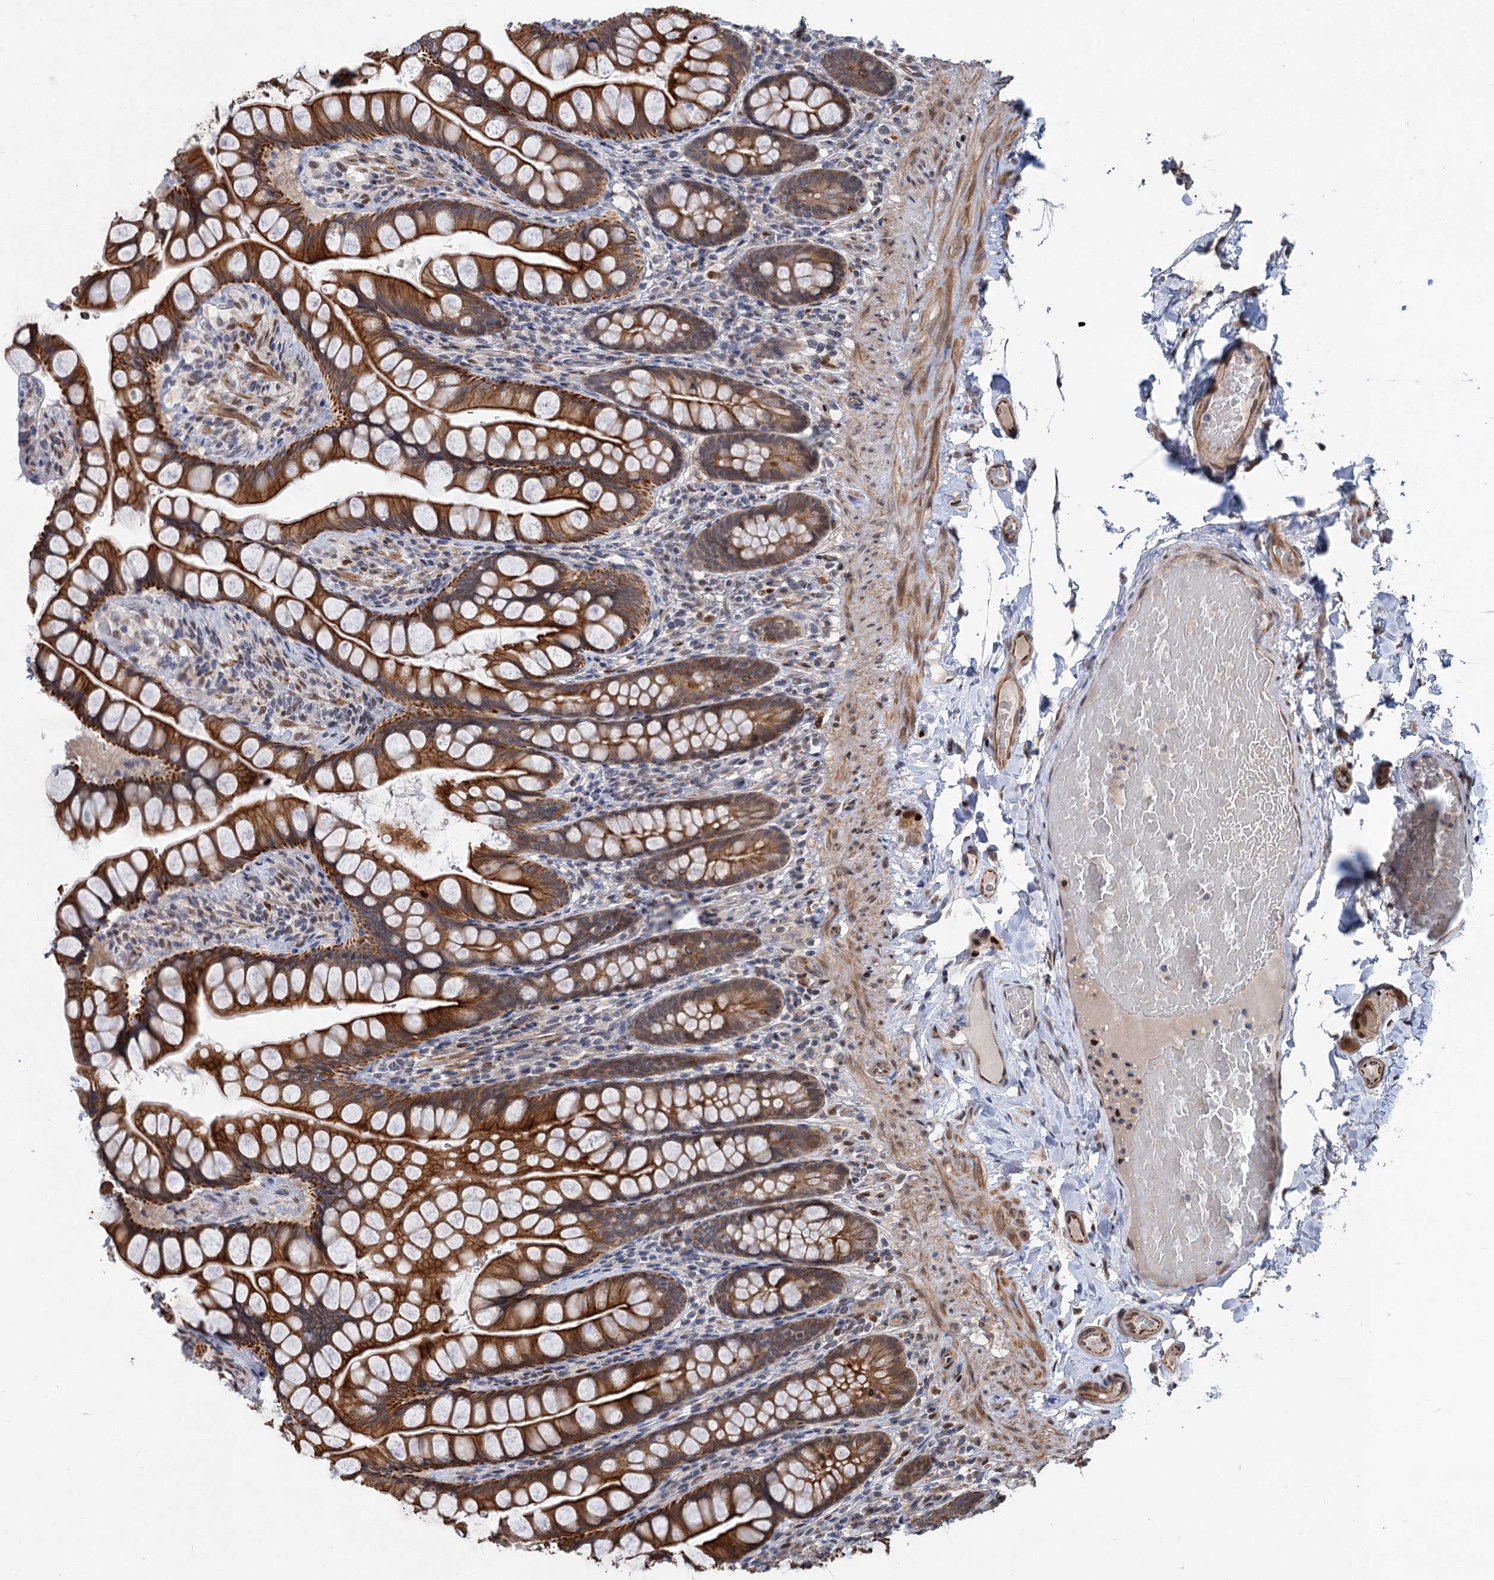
{"staining": {"intensity": "moderate", "quantity": ">75%", "location": "cytoplasmic/membranous"}, "tissue": "small intestine", "cell_type": "Glandular cells", "image_type": "normal", "snomed": [{"axis": "morphology", "description": "Normal tissue, NOS"}, {"axis": "topography", "description": "Small intestine"}], "caption": "Immunohistochemical staining of unremarkable small intestine displays >75% levels of moderate cytoplasmic/membranous protein positivity in about >75% of glandular cells. (DAB (3,3'-diaminobenzidine) = brown stain, brightfield microscopy at high magnification).", "gene": "TTC31", "patient": {"sex": "male", "age": 70}}